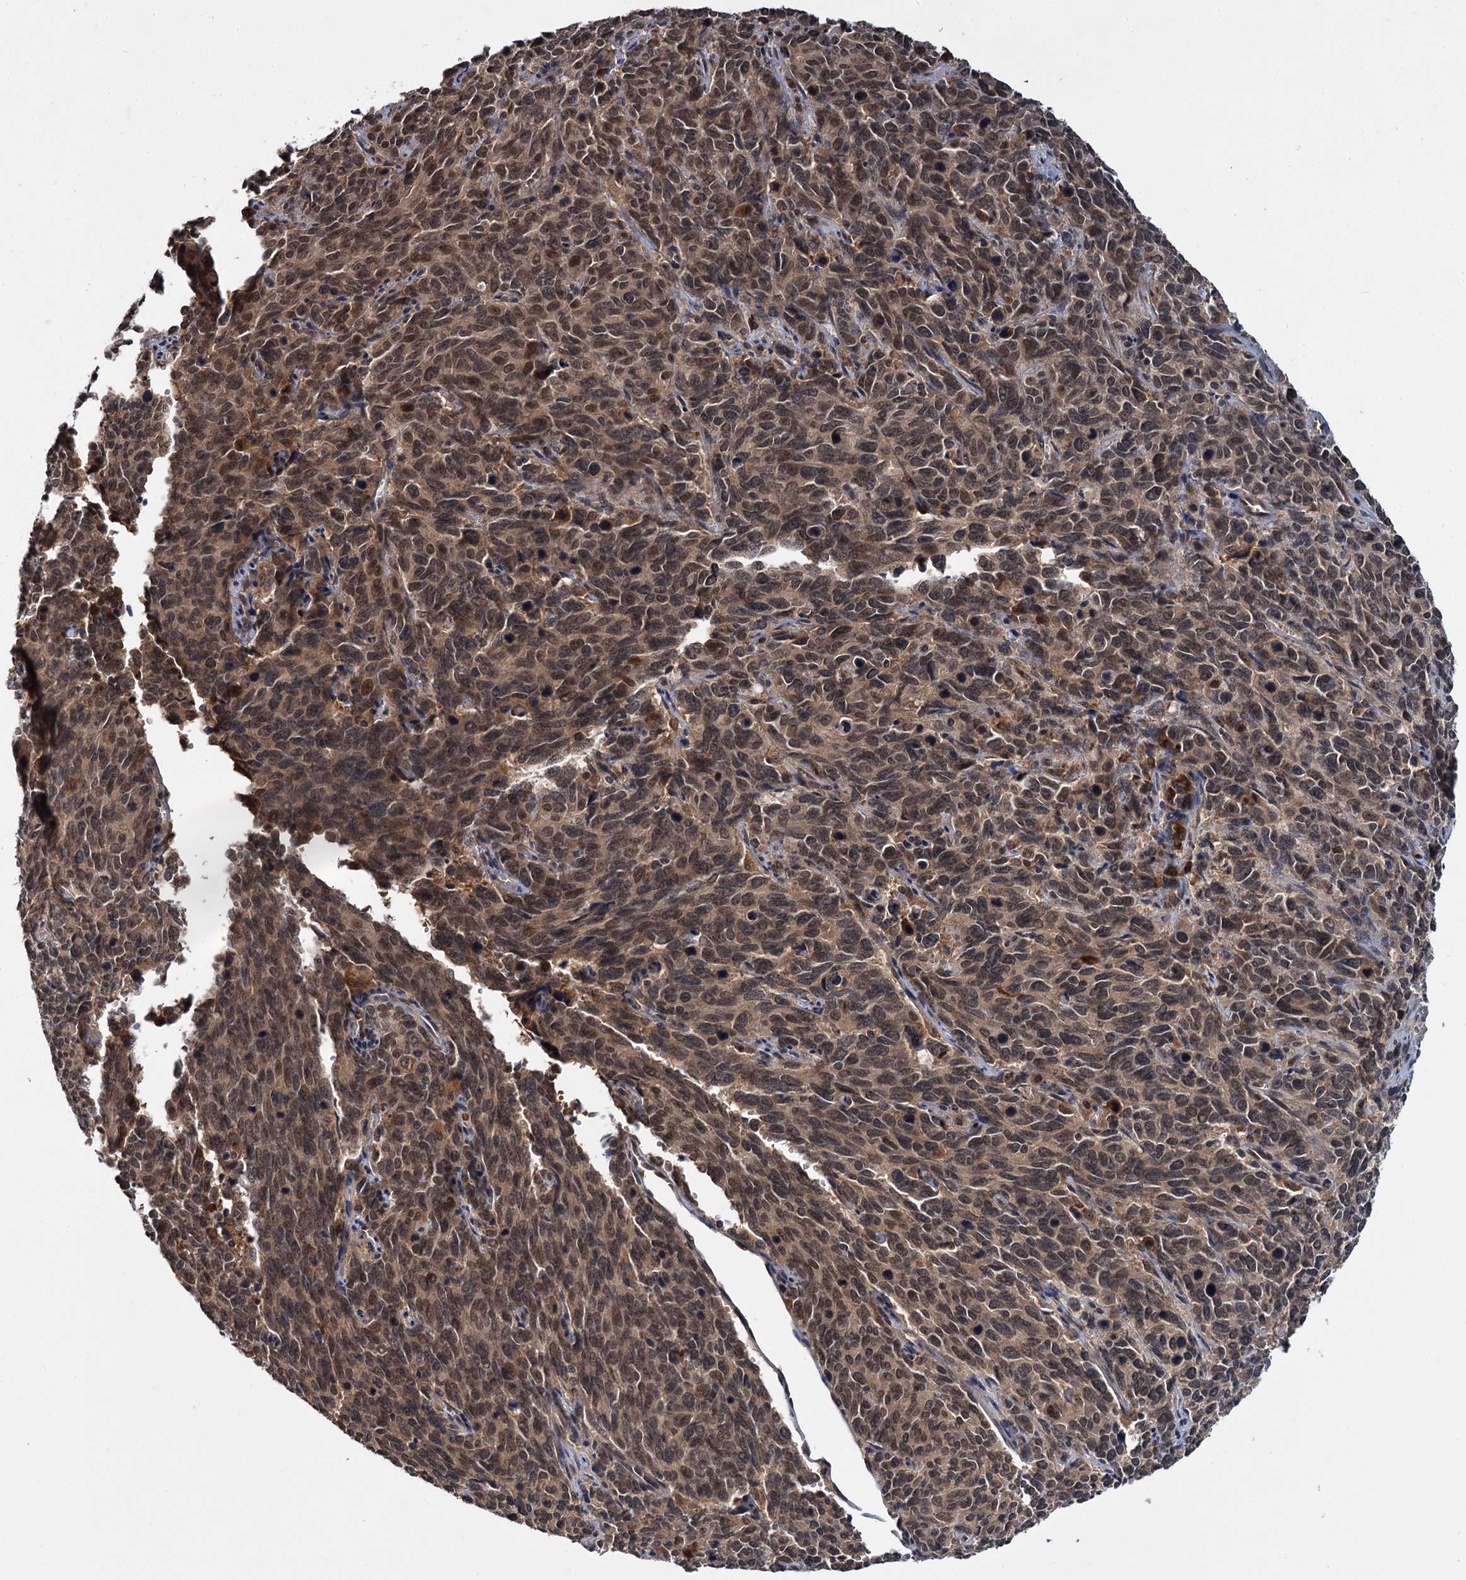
{"staining": {"intensity": "moderate", "quantity": "25%-75%", "location": "cytoplasmic/membranous,nuclear"}, "tissue": "cervical cancer", "cell_type": "Tumor cells", "image_type": "cancer", "snomed": [{"axis": "morphology", "description": "Squamous cell carcinoma, NOS"}, {"axis": "topography", "description": "Cervix"}], "caption": "Moderate cytoplasmic/membranous and nuclear protein expression is identified in about 25%-75% of tumor cells in cervical cancer (squamous cell carcinoma).", "gene": "MBD6", "patient": {"sex": "female", "age": 60}}